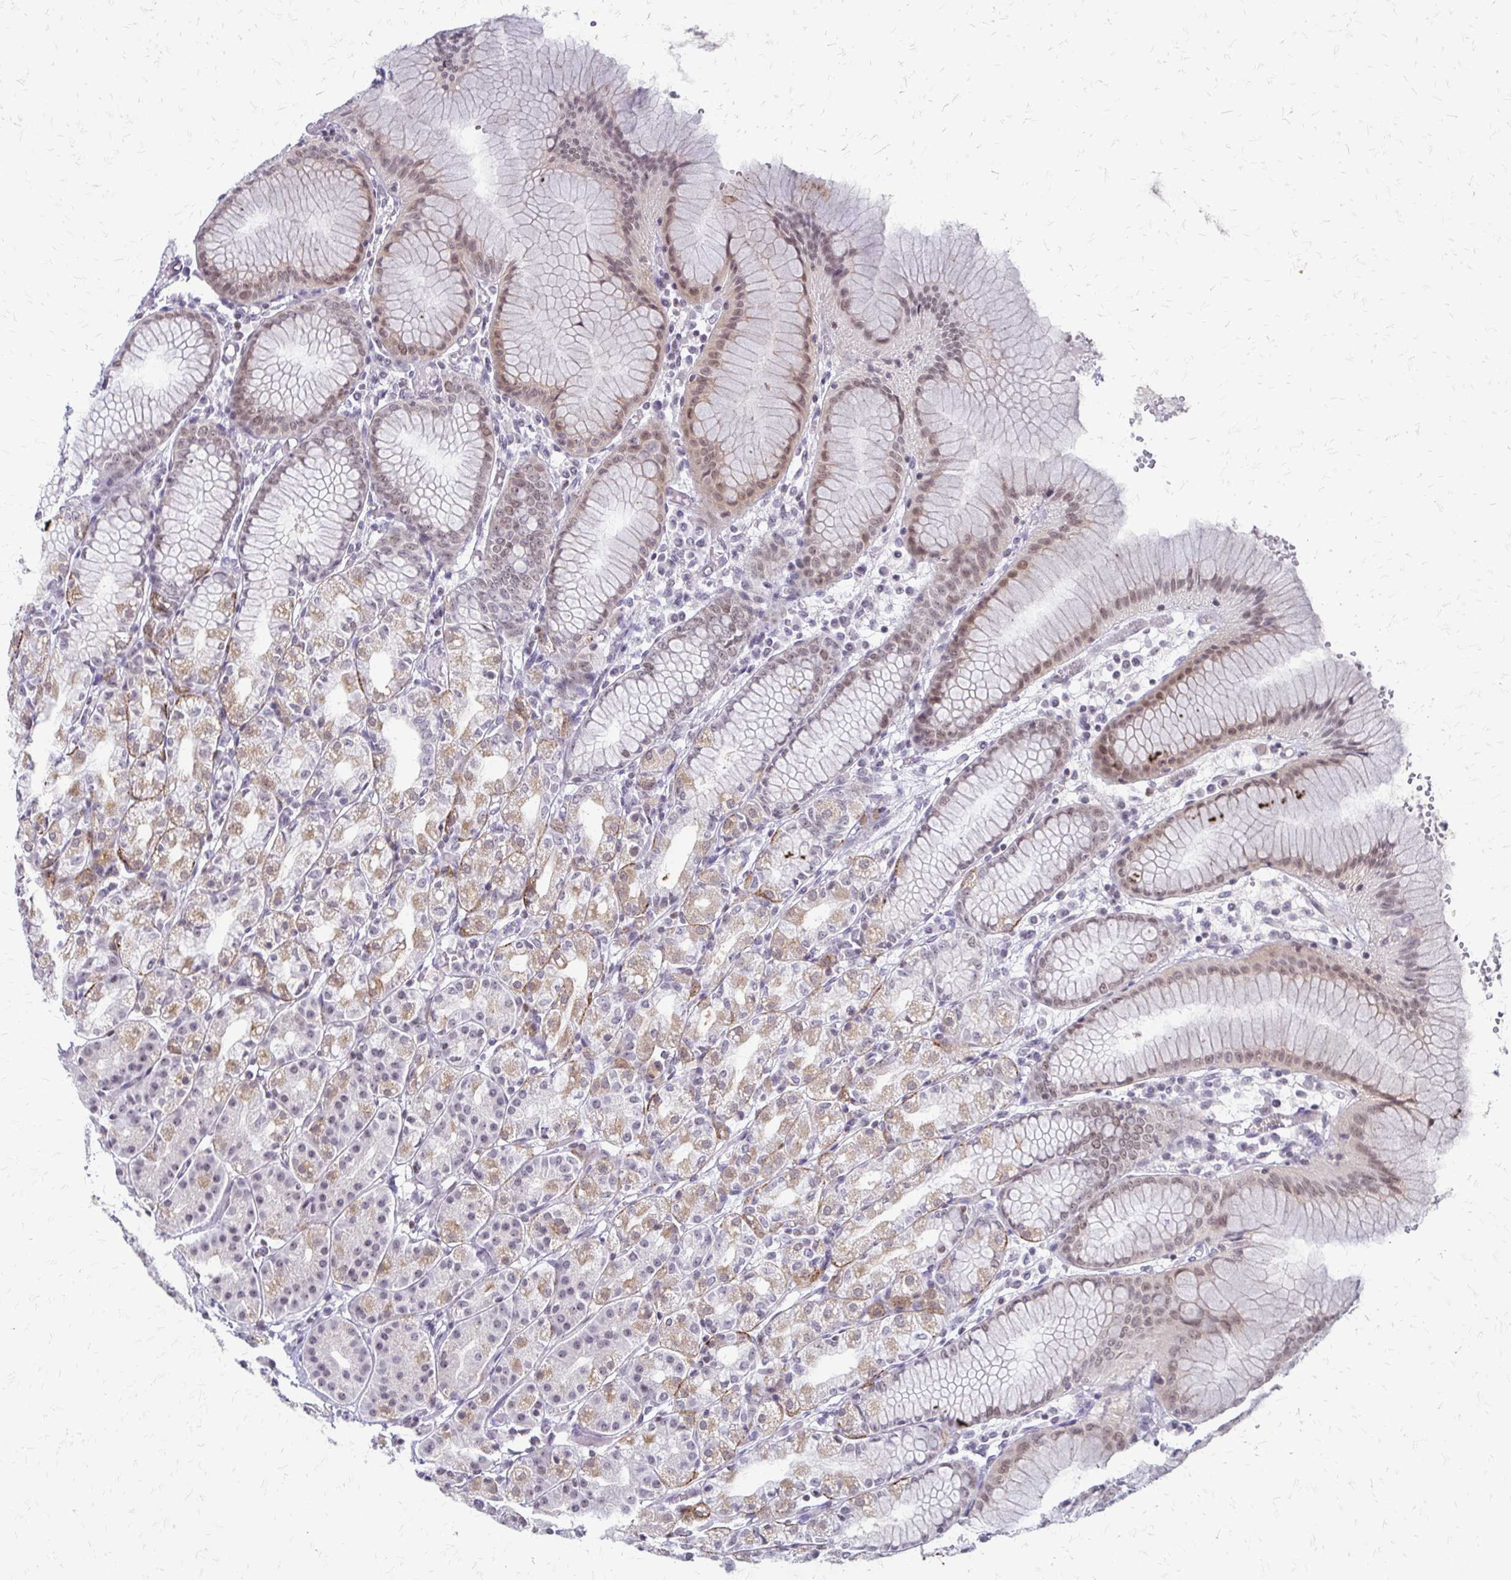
{"staining": {"intensity": "moderate", "quantity": "25%-75%", "location": "cytoplasmic/membranous,nuclear"}, "tissue": "stomach", "cell_type": "Glandular cells", "image_type": "normal", "snomed": [{"axis": "morphology", "description": "Normal tissue, NOS"}, {"axis": "topography", "description": "Stomach"}], "caption": "Immunohistochemistry staining of normal stomach, which displays medium levels of moderate cytoplasmic/membranous,nuclear expression in approximately 25%-75% of glandular cells indicating moderate cytoplasmic/membranous,nuclear protein positivity. The staining was performed using DAB (3,3'-diaminobenzidine) (brown) for protein detection and nuclei were counterstained in hematoxylin (blue).", "gene": "EED", "patient": {"sex": "female", "age": 57}}